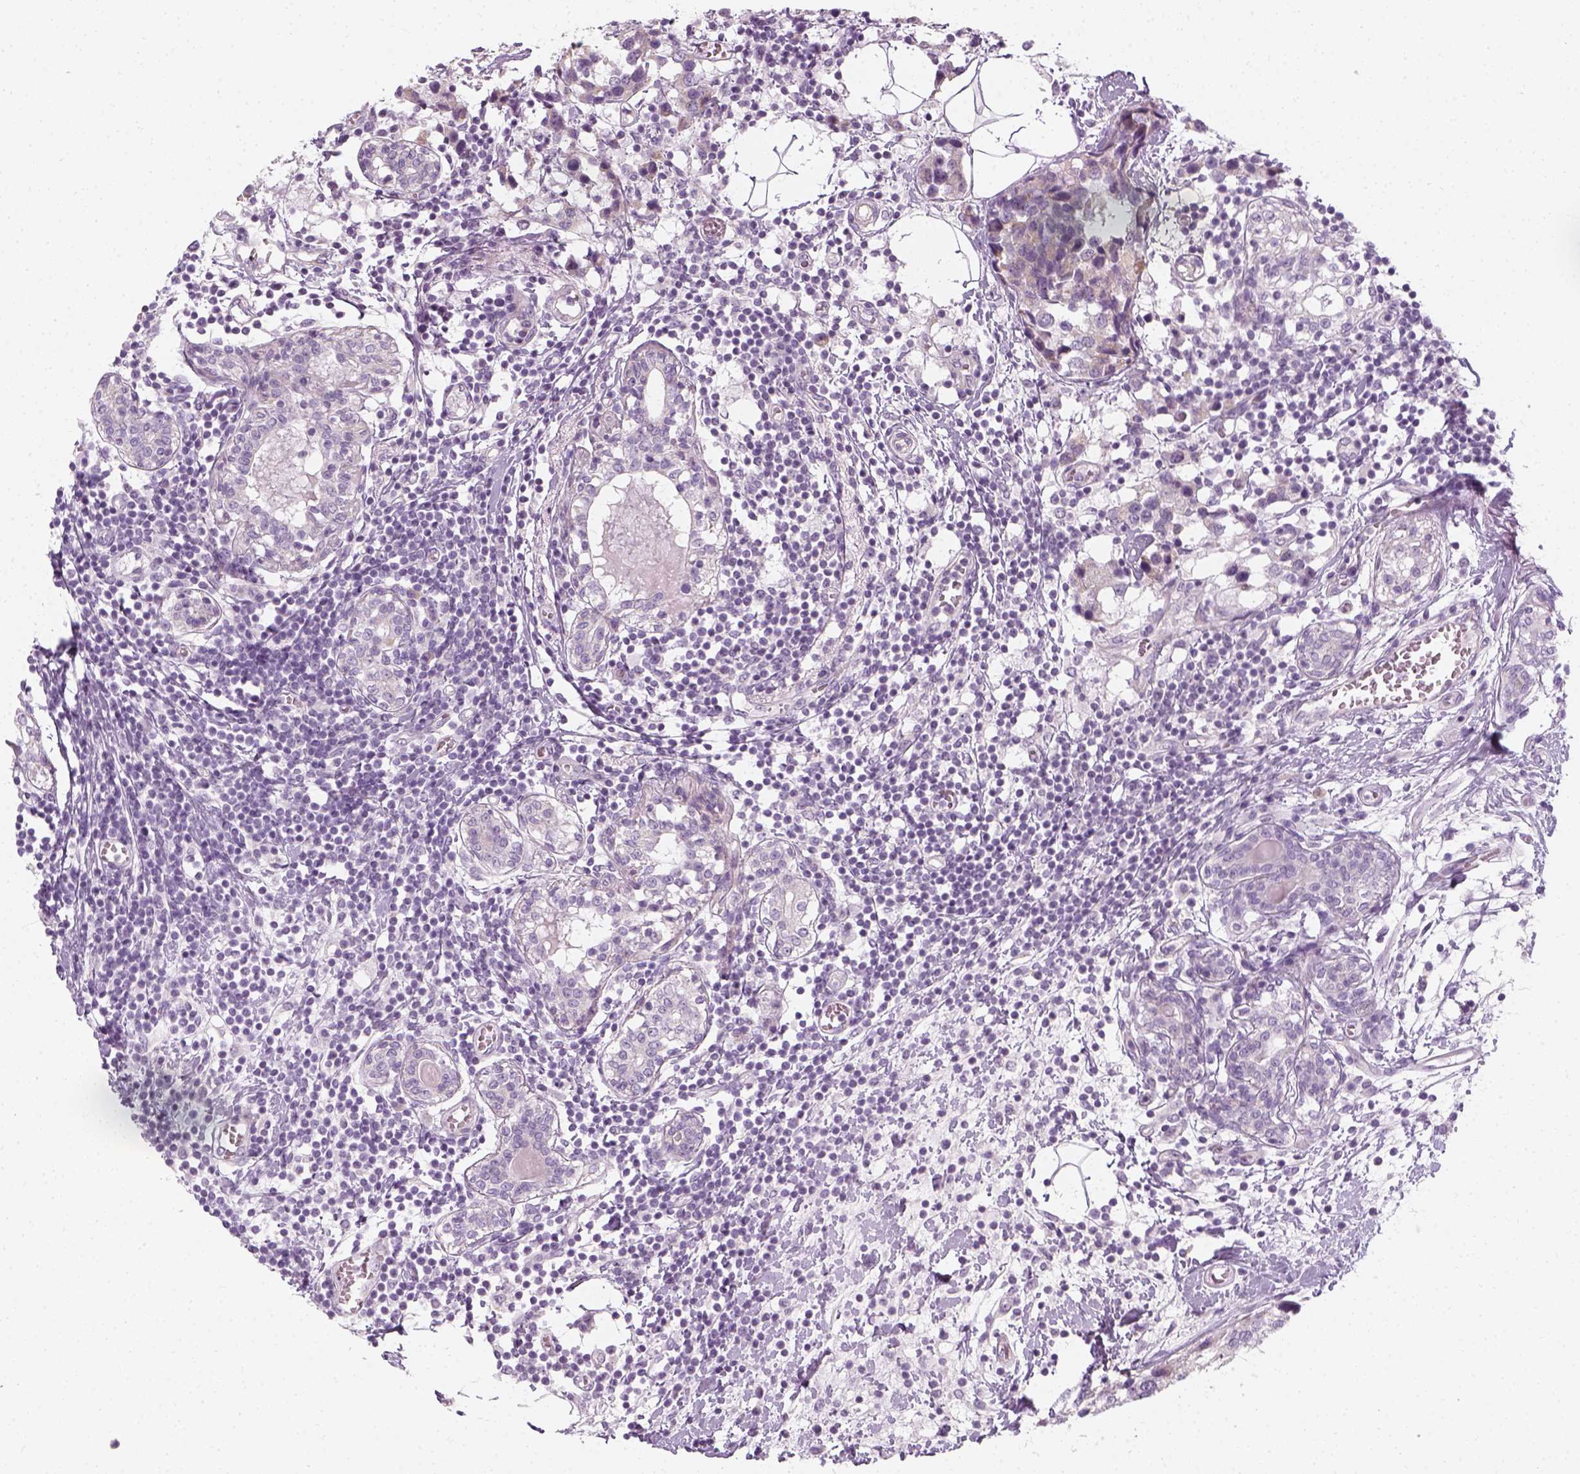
{"staining": {"intensity": "negative", "quantity": "none", "location": "none"}, "tissue": "breast cancer", "cell_type": "Tumor cells", "image_type": "cancer", "snomed": [{"axis": "morphology", "description": "Lobular carcinoma"}, {"axis": "topography", "description": "Breast"}], "caption": "Human breast cancer stained for a protein using IHC displays no expression in tumor cells.", "gene": "PRAME", "patient": {"sex": "female", "age": 59}}